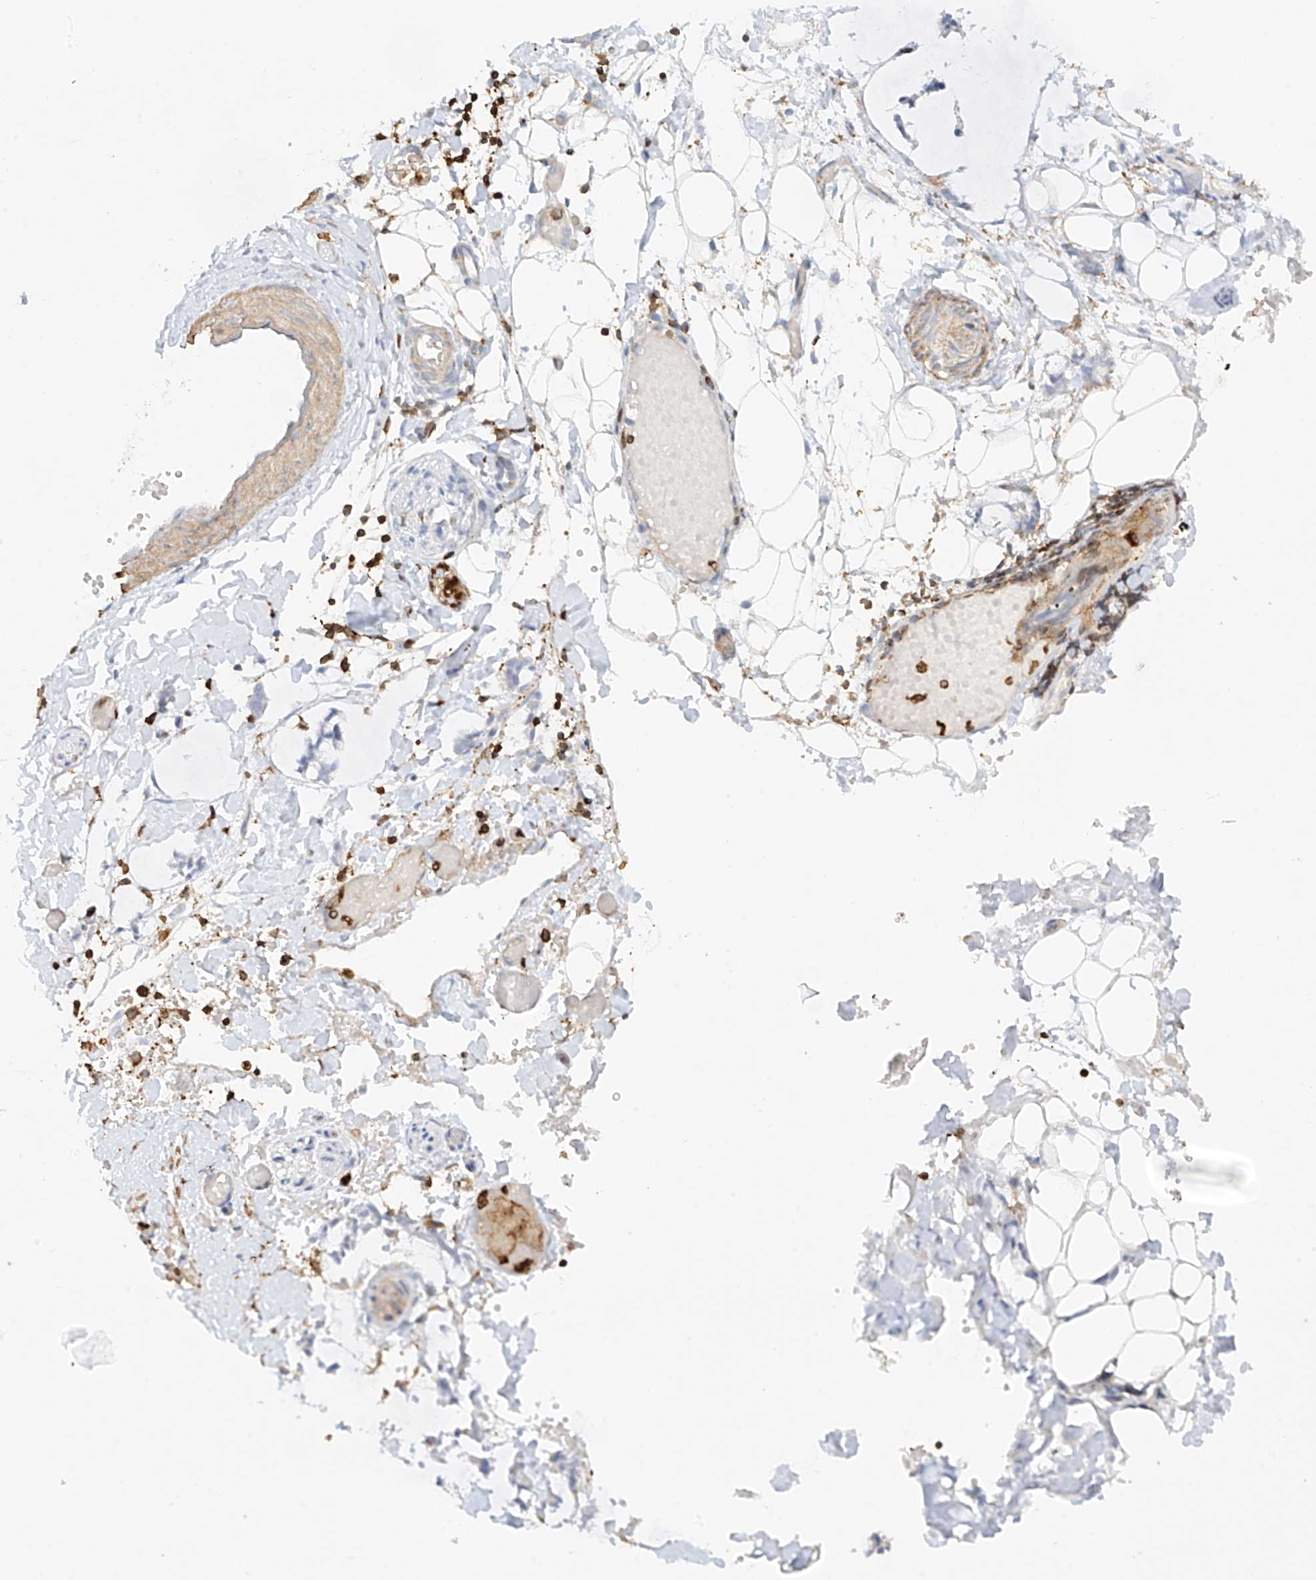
{"staining": {"intensity": "negative", "quantity": "none", "location": "none"}, "tissue": "adipose tissue", "cell_type": "Adipocytes", "image_type": "normal", "snomed": [{"axis": "morphology", "description": "Normal tissue, NOS"}, {"axis": "morphology", "description": "Adenocarcinoma, NOS"}, {"axis": "topography", "description": "Smooth muscle"}, {"axis": "topography", "description": "Colon"}], "caption": "This is a histopathology image of IHC staining of unremarkable adipose tissue, which shows no expression in adipocytes. Brightfield microscopy of IHC stained with DAB (brown) and hematoxylin (blue), captured at high magnification.", "gene": "ARHGAP25", "patient": {"sex": "male", "age": 14}}